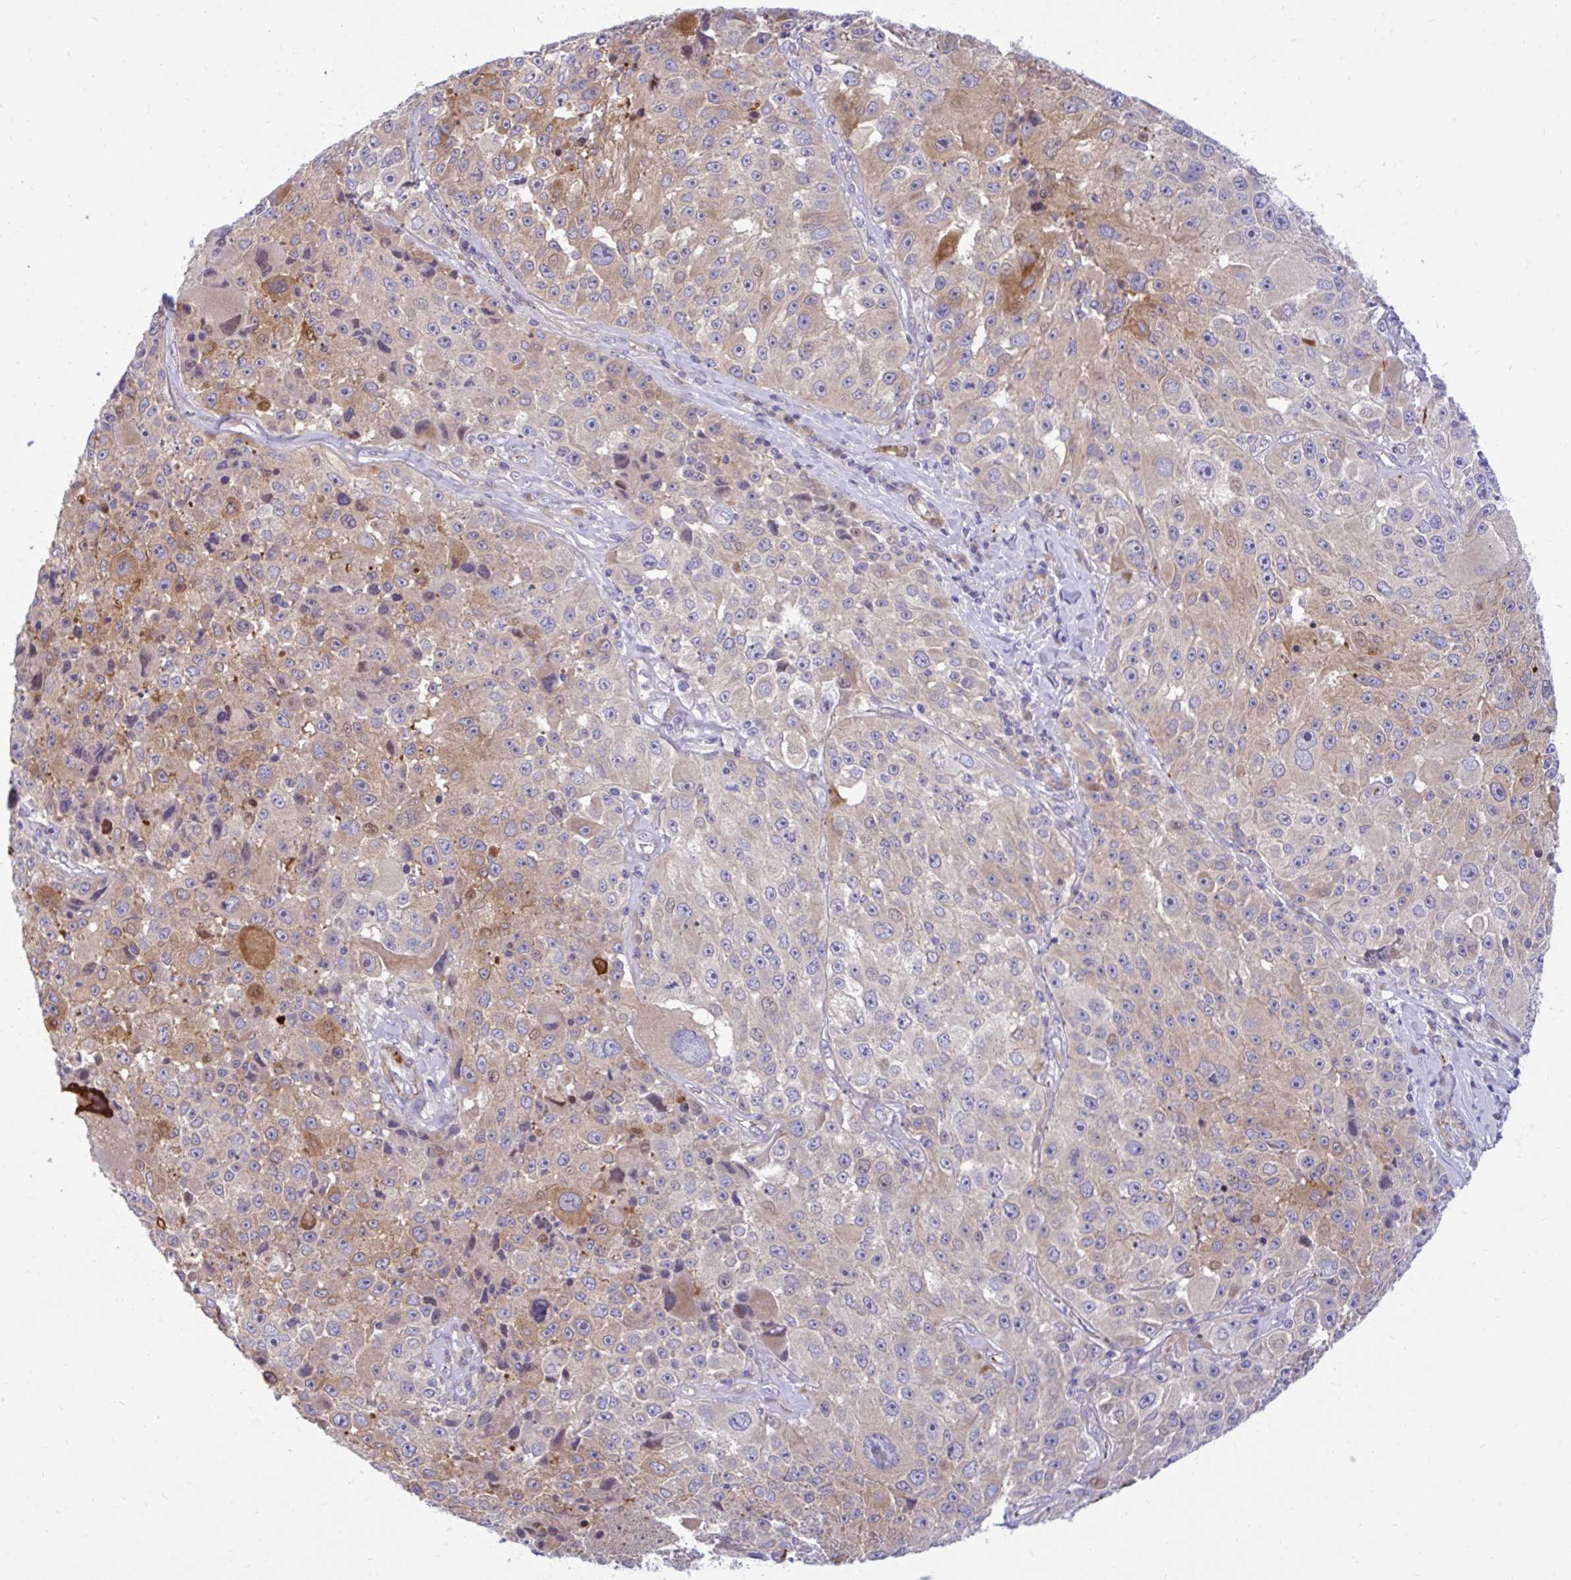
{"staining": {"intensity": "moderate", "quantity": "<25%", "location": "cytoplasmic/membranous"}, "tissue": "melanoma", "cell_type": "Tumor cells", "image_type": "cancer", "snomed": [{"axis": "morphology", "description": "Malignant melanoma, Metastatic site"}, {"axis": "topography", "description": "Lymph node"}], "caption": "High-power microscopy captured an IHC micrograph of melanoma, revealing moderate cytoplasmic/membranous positivity in about <25% of tumor cells.", "gene": "ESPNL", "patient": {"sex": "male", "age": 62}}